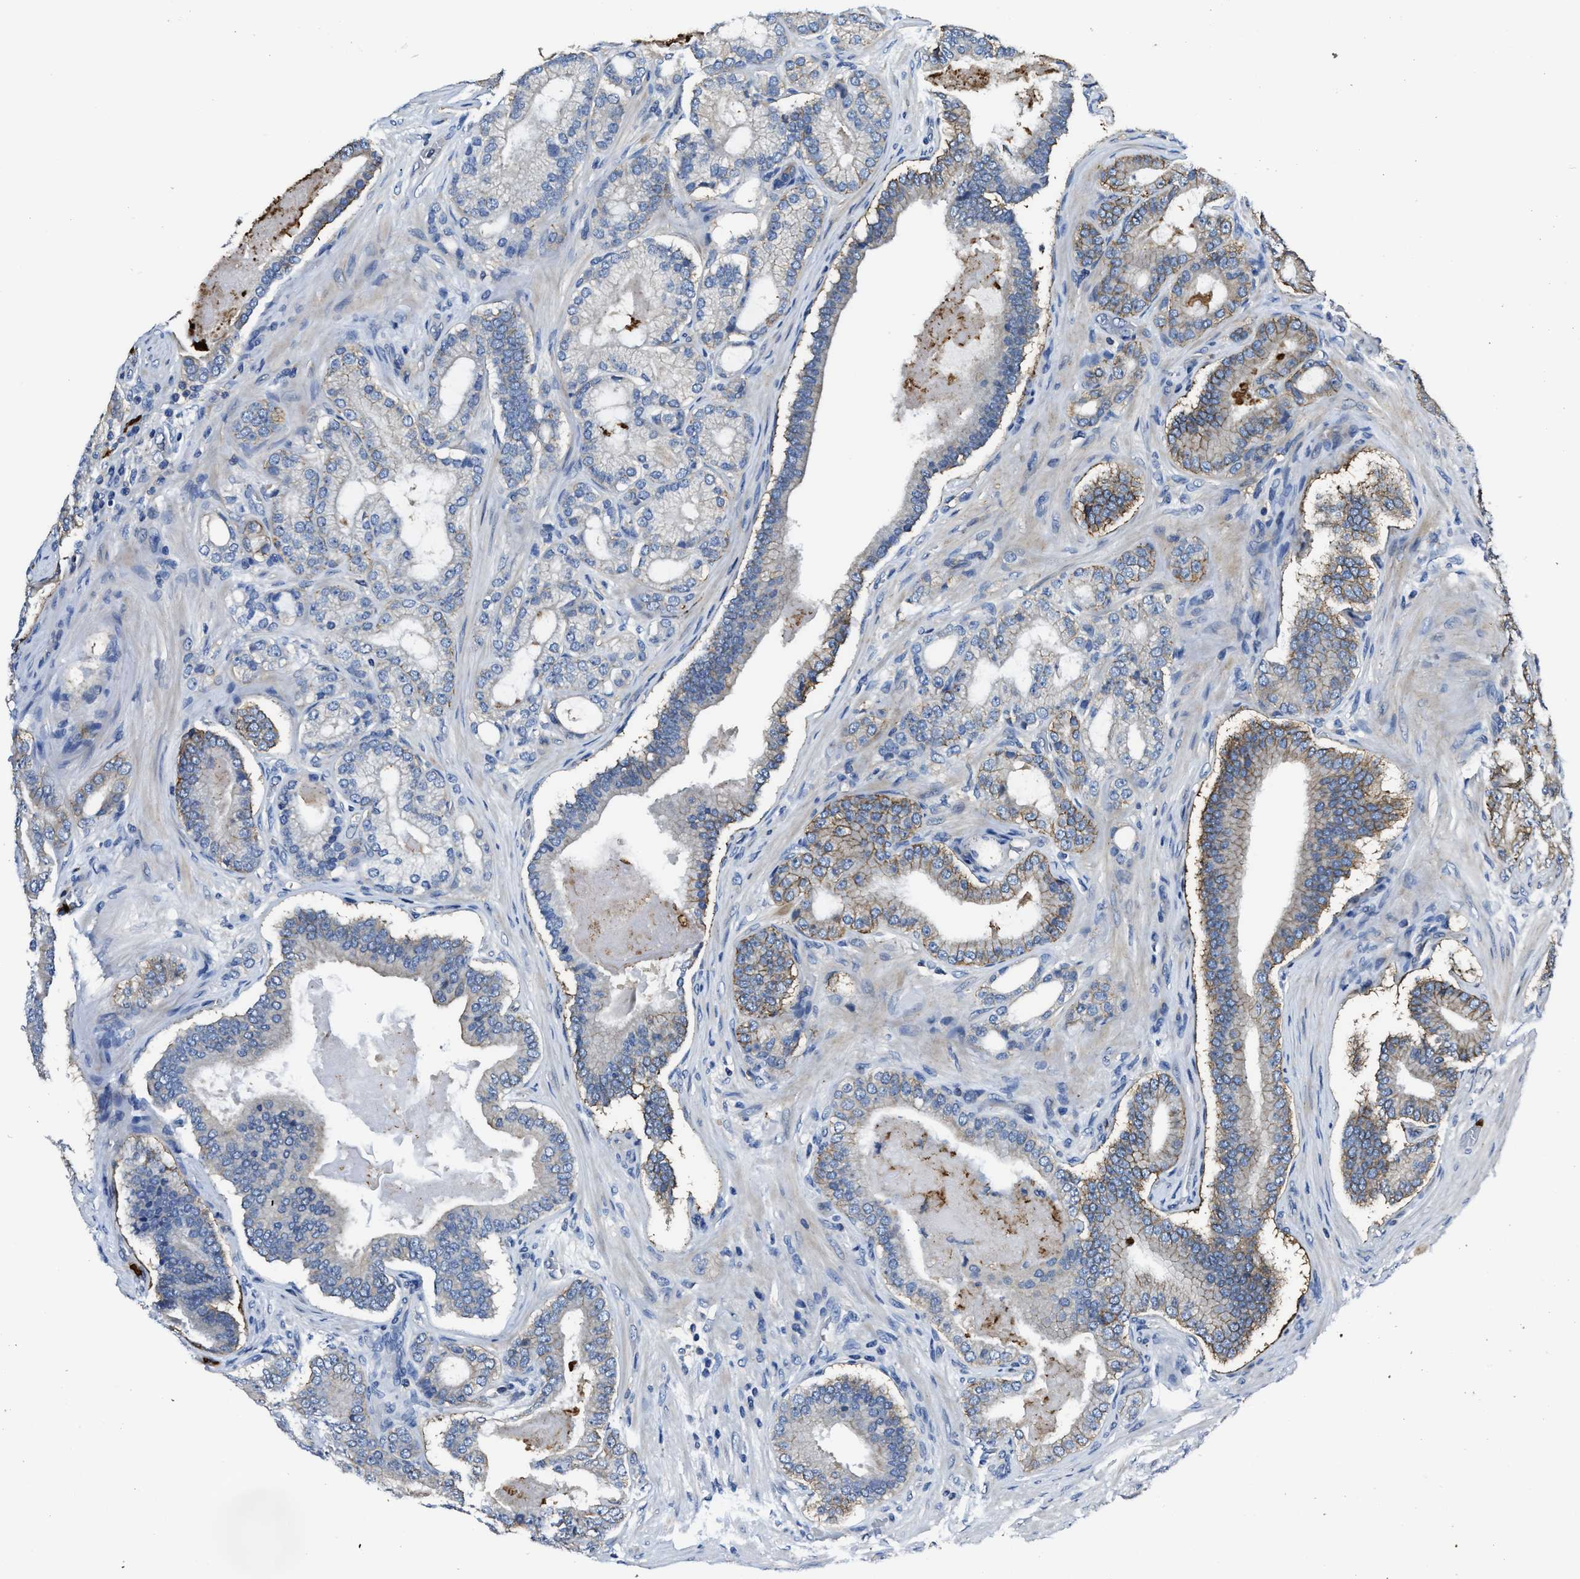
{"staining": {"intensity": "weak", "quantity": "<25%", "location": "cytoplasmic/membranous"}, "tissue": "prostate cancer", "cell_type": "Tumor cells", "image_type": "cancer", "snomed": [{"axis": "morphology", "description": "Adenocarcinoma, High grade"}, {"axis": "topography", "description": "Prostate"}], "caption": "Tumor cells are negative for protein expression in human high-grade adenocarcinoma (prostate). (Stains: DAB immunohistochemistry (IHC) with hematoxylin counter stain, Microscopy: brightfield microscopy at high magnification).", "gene": "TRAF6", "patient": {"sex": "male", "age": 60}}